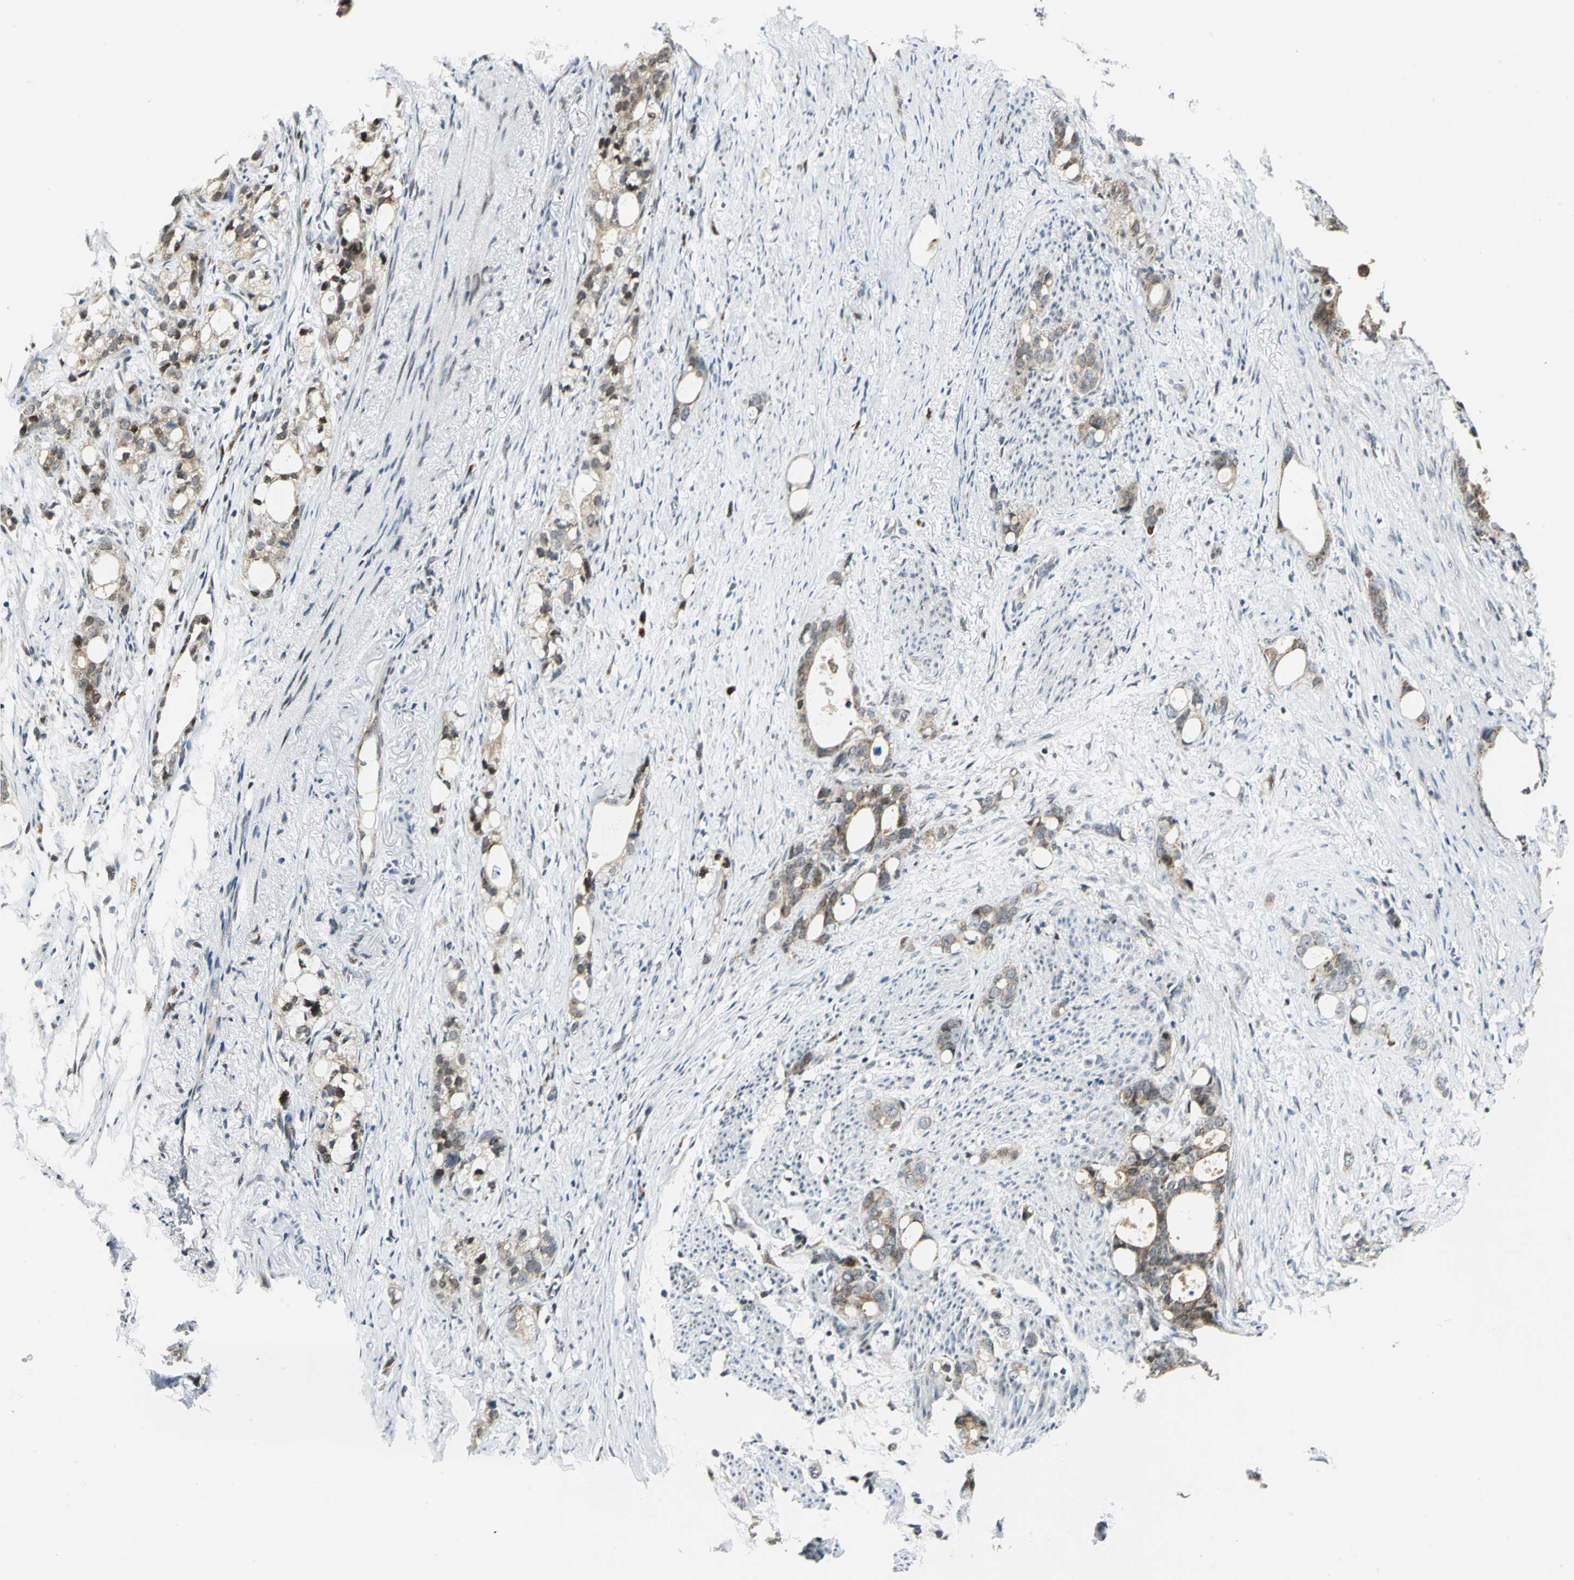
{"staining": {"intensity": "moderate", "quantity": ">75%", "location": "cytoplasmic/membranous"}, "tissue": "stomach cancer", "cell_type": "Tumor cells", "image_type": "cancer", "snomed": [{"axis": "morphology", "description": "Adenocarcinoma, NOS"}, {"axis": "topography", "description": "Stomach"}], "caption": "Stomach cancer (adenocarcinoma) stained with DAB IHC reveals medium levels of moderate cytoplasmic/membranous expression in about >75% of tumor cells.", "gene": "ATP6V1A", "patient": {"sex": "female", "age": 75}}